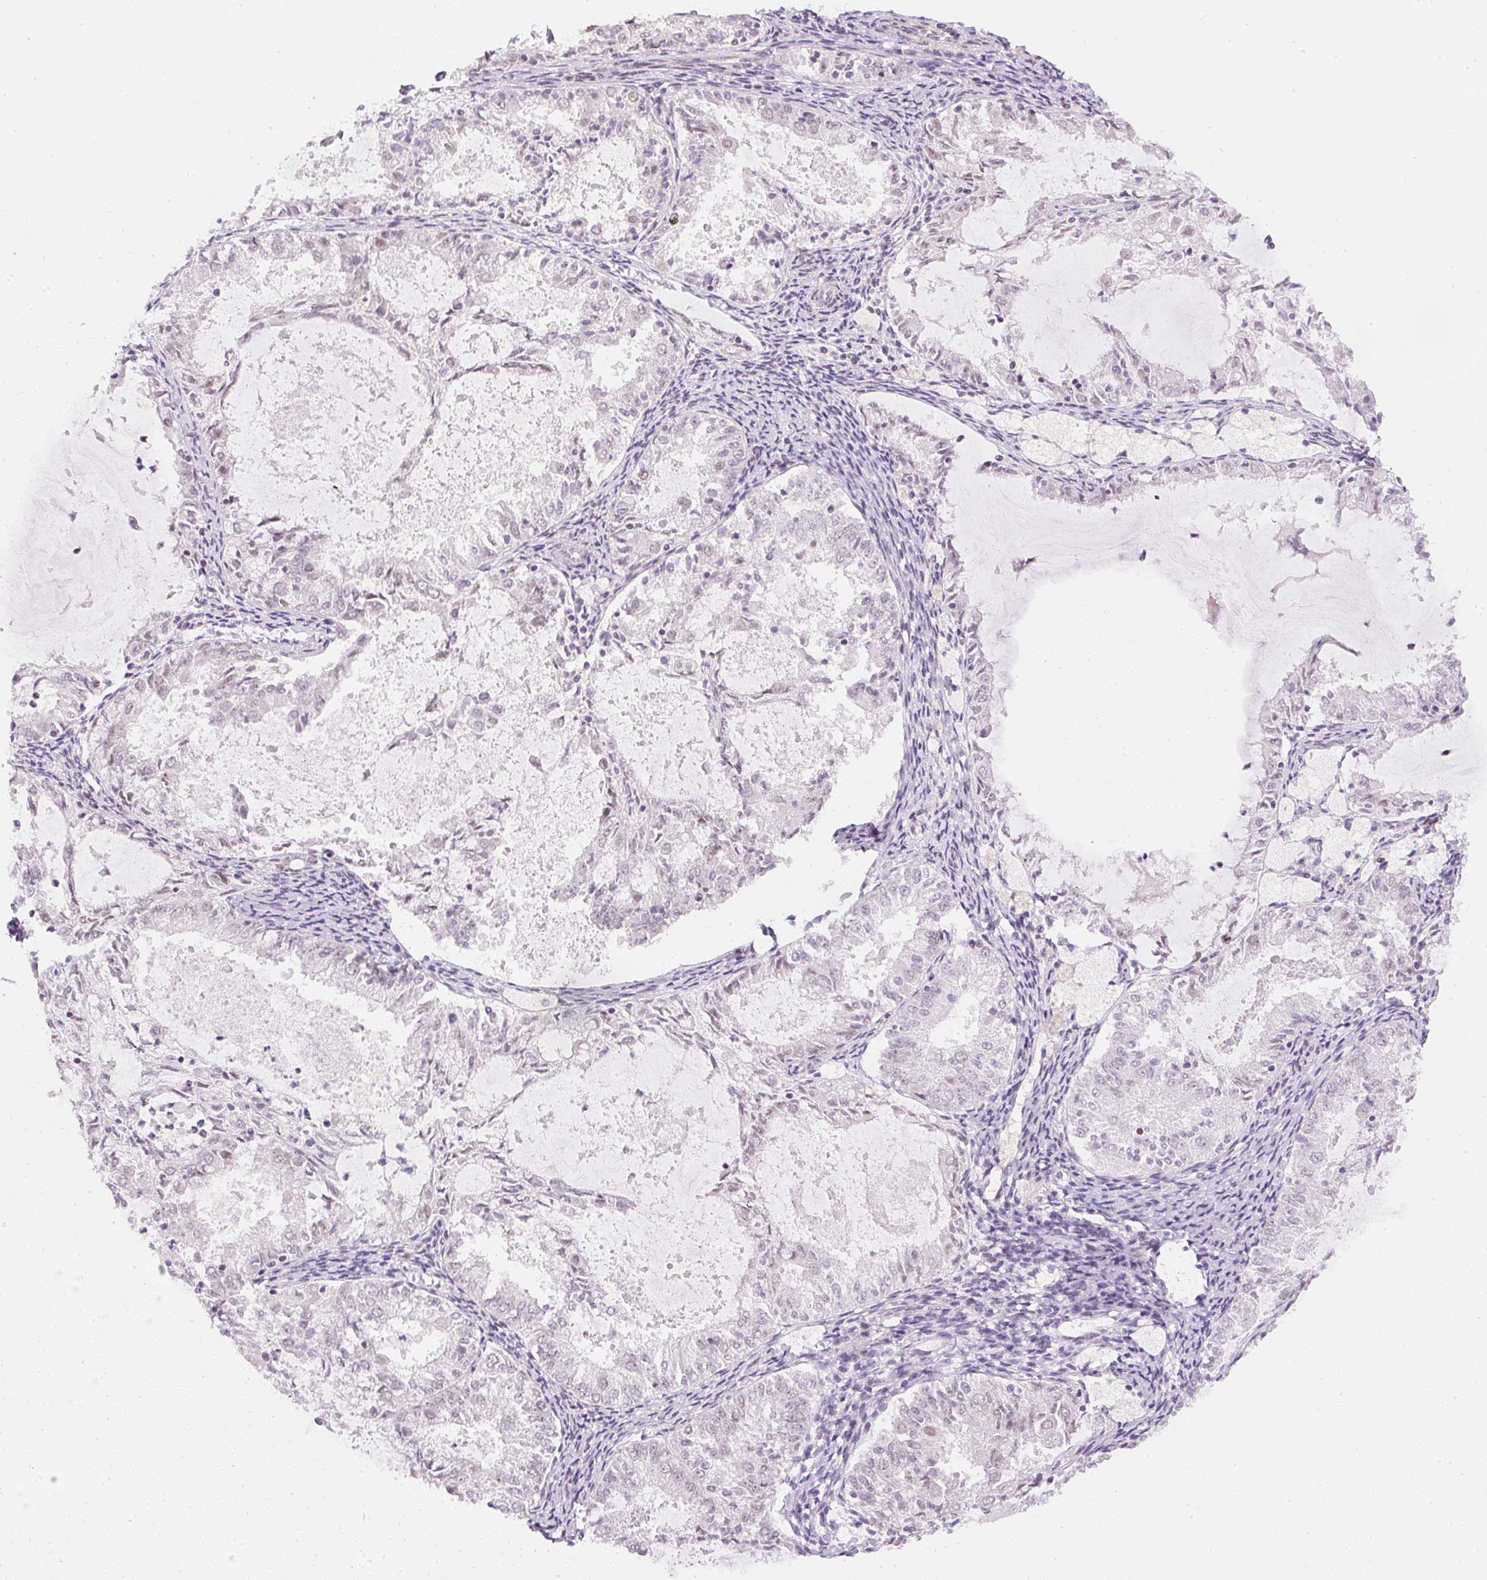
{"staining": {"intensity": "weak", "quantity": "<25%", "location": "nuclear"}, "tissue": "endometrial cancer", "cell_type": "Tumor cells", "image_type": "cancer", "snomed": [{"axis": "morphology", "description": "Adenocarcinoma, NOS"}, {"axis": "topography", "description": "Endometrium"}], "caption": "This is an IHC histopathology image of human endometrial cancer (adenocarcinoma). There is no expression in tumor cells.", "gene": "DPPA4", "patient": {"sex": "female", "age": 57}}